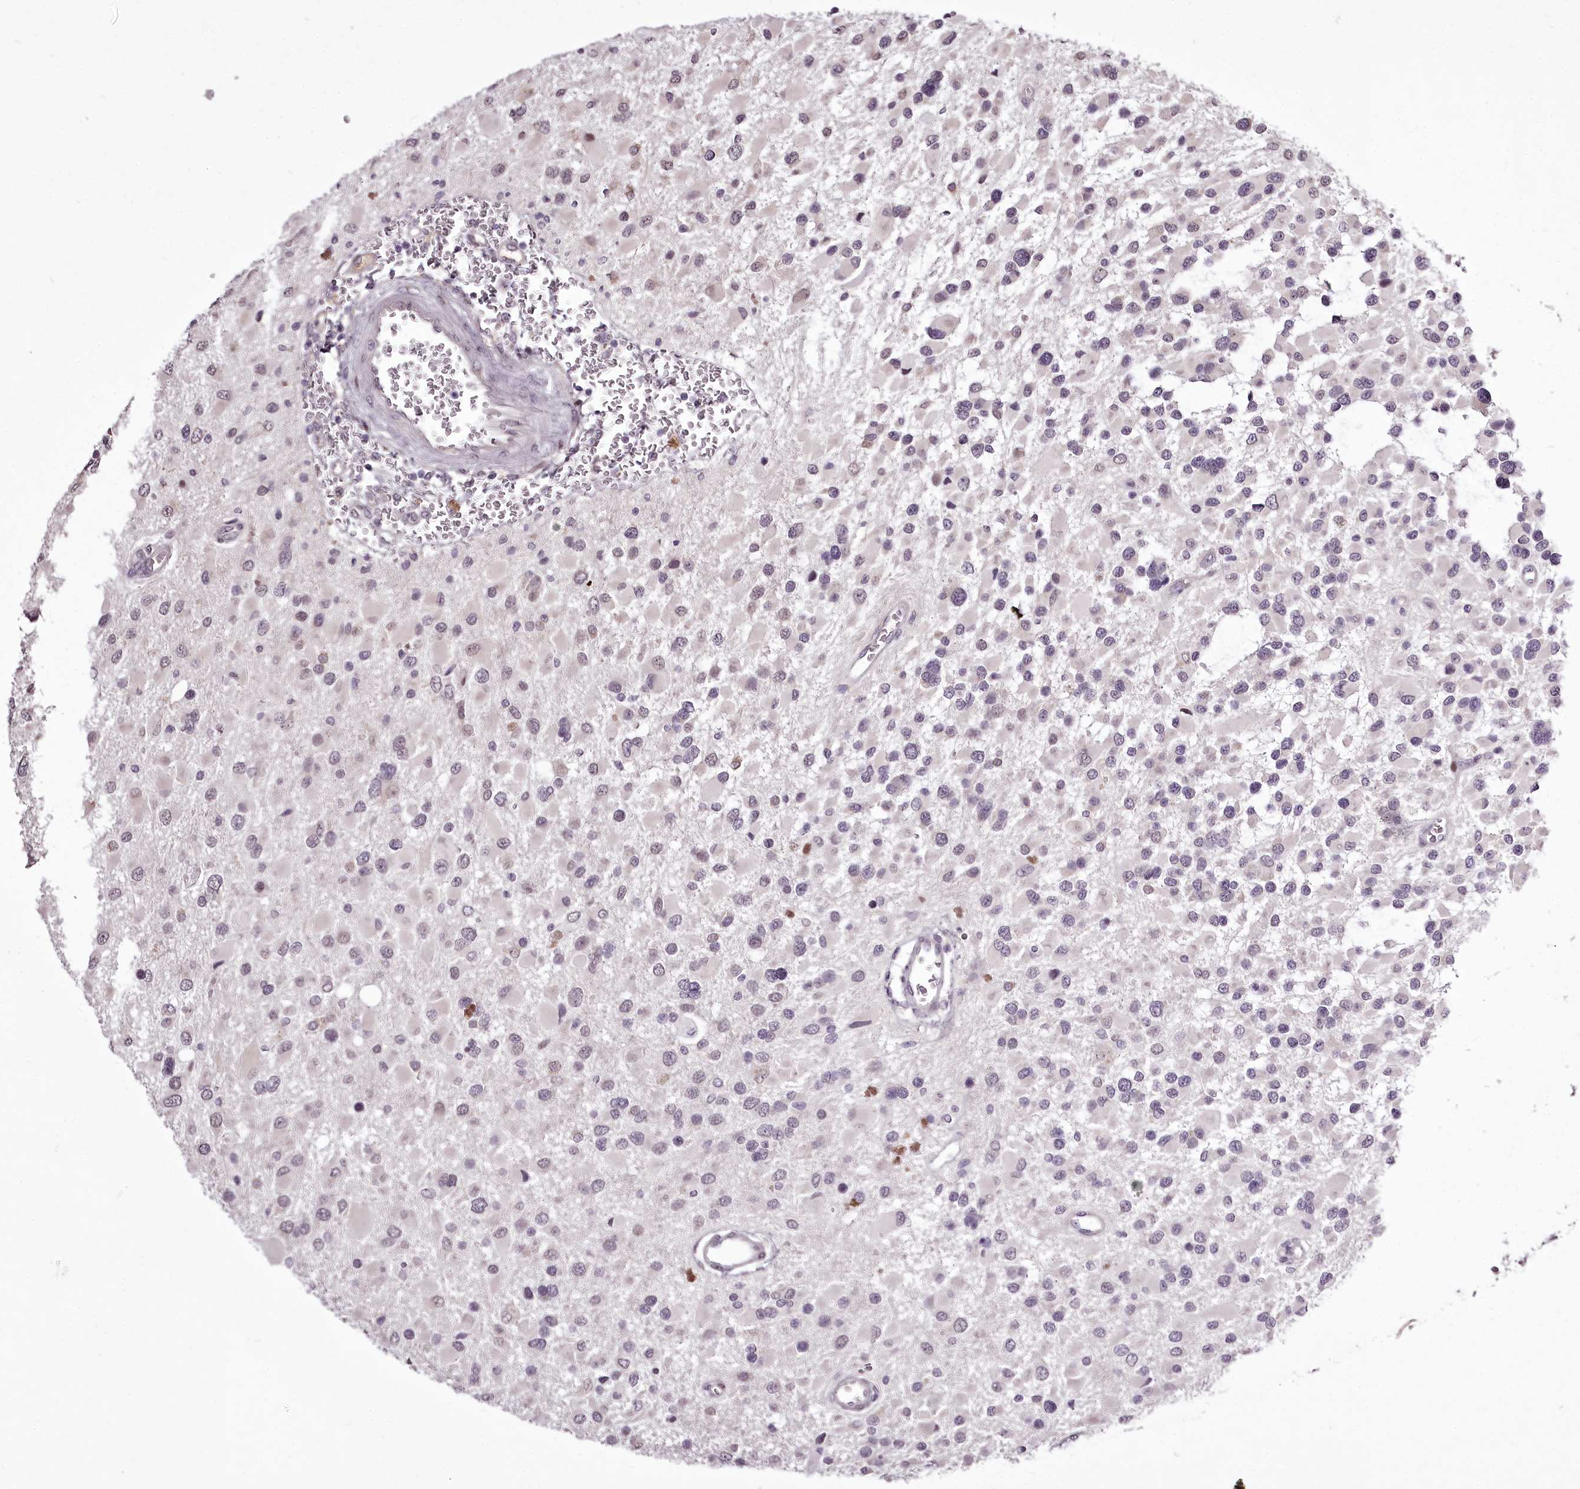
{"staining": {"intensity": "weak", "quantity": "25%-75%", "location": "nuclear"}, "tissue": "glioma", "cell_type": "Tumor cells", "image_type": "cancer", "snomed": [{"axis": "morphology", "description": "Glioma, malignant, High grade"}, {"axis": "topography", "description": "Brain"}], "caption": "Glioma tissue shows weak nuclear expression in approximately 25%-75% of tumor cells, visualized by immunohistochemistry. The protein of interest is stained brown, and the nuclei are stained in blue (DAB IHC with brightfield microscopy, high magnification).", "gene": "C1orf56", "patient": {"sex": "male", "age": 53}}